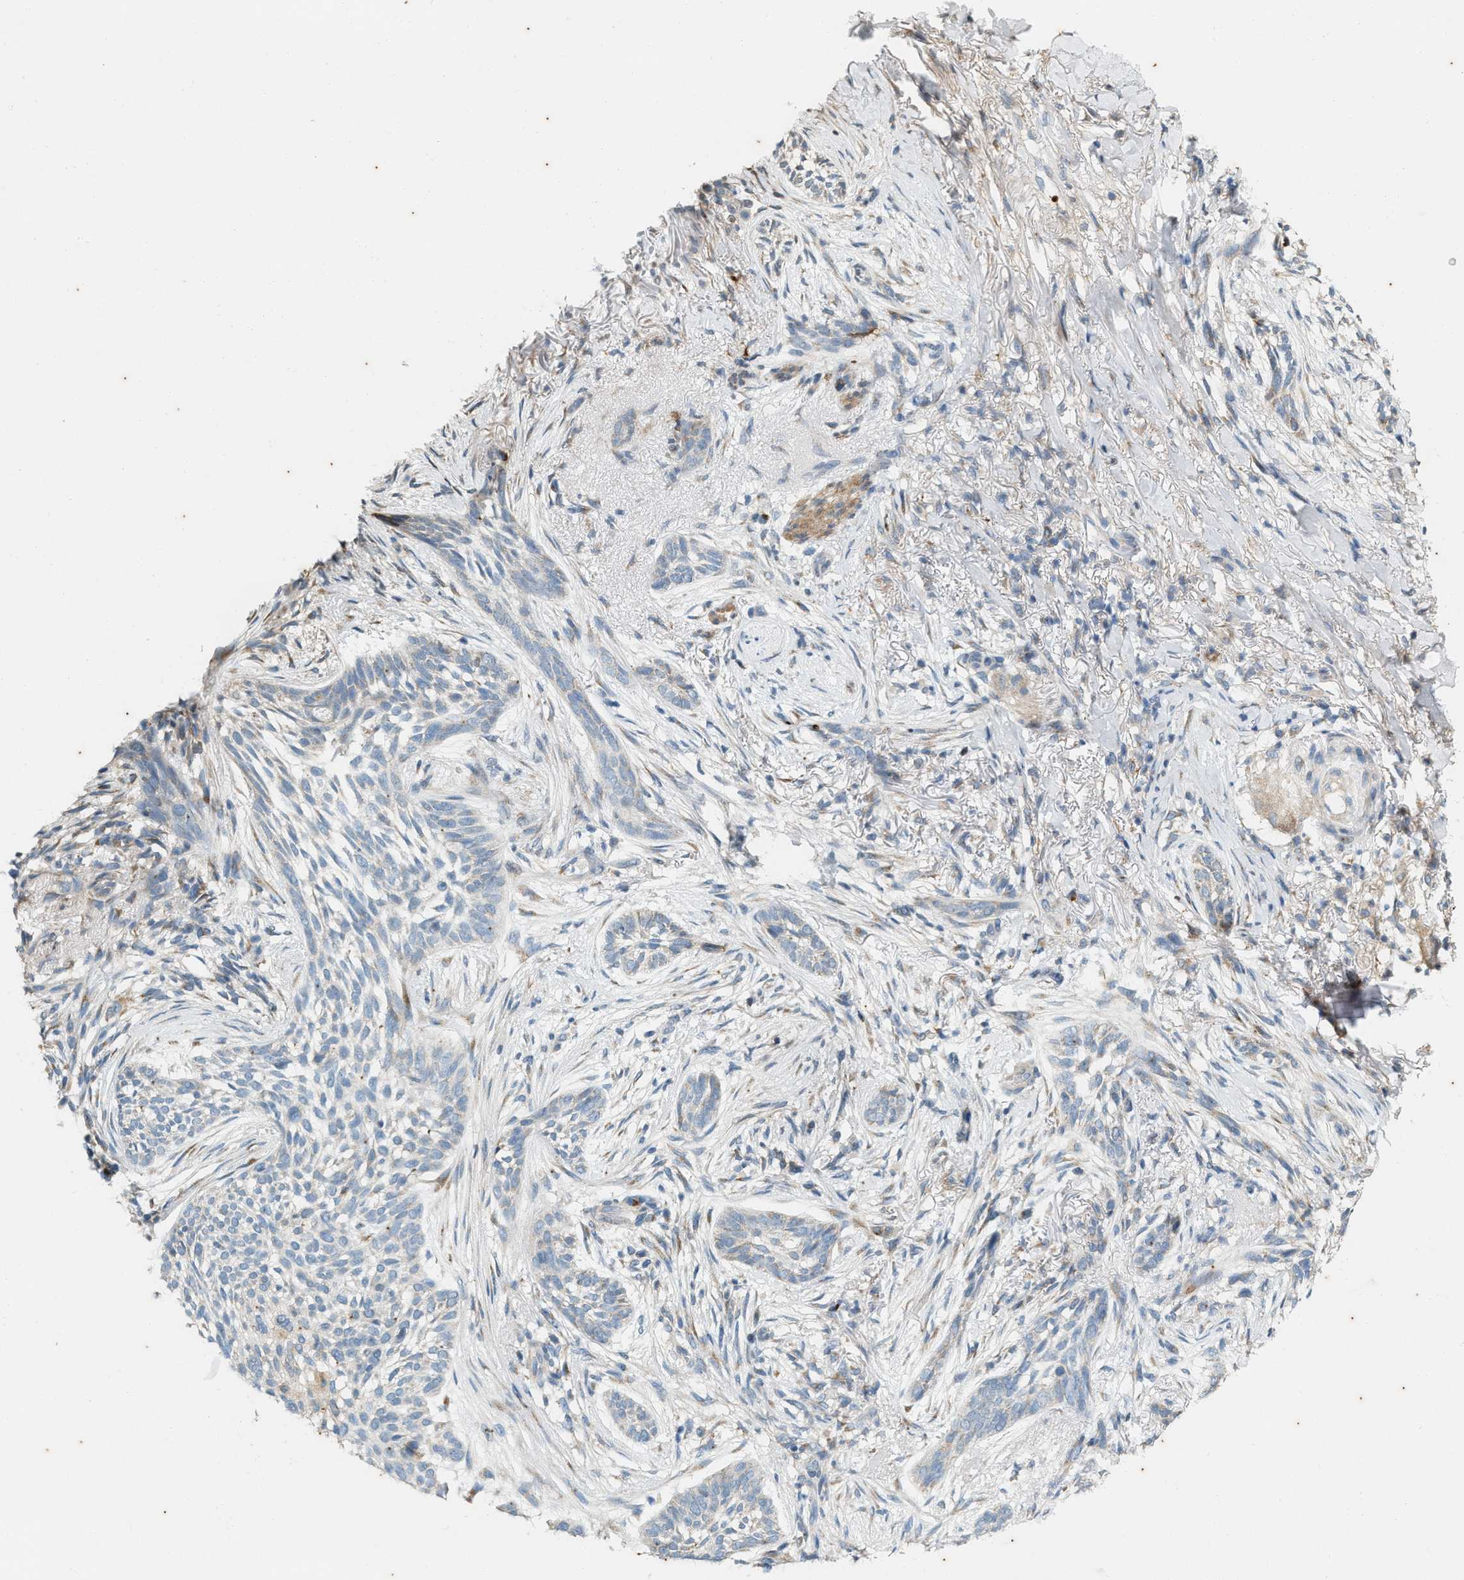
{"staining": {"intensity": "negative", "quantity": "none", "location": "none"}, "tissue": "skin cancer", "cell_type": "Tumor cells", "image_type": "cancer", "snomed": [{"axis": "morphology", "description": "Basal cell carcinoma"}, {"axis": "topography", "description": "Skin"}], "caption": "An IHC micrograph of skin cancer is shown. There is no staining in tumor cells of skin cancer.", "gene": "CHPF2", "patient": {"sex": "female", "age": 88}}